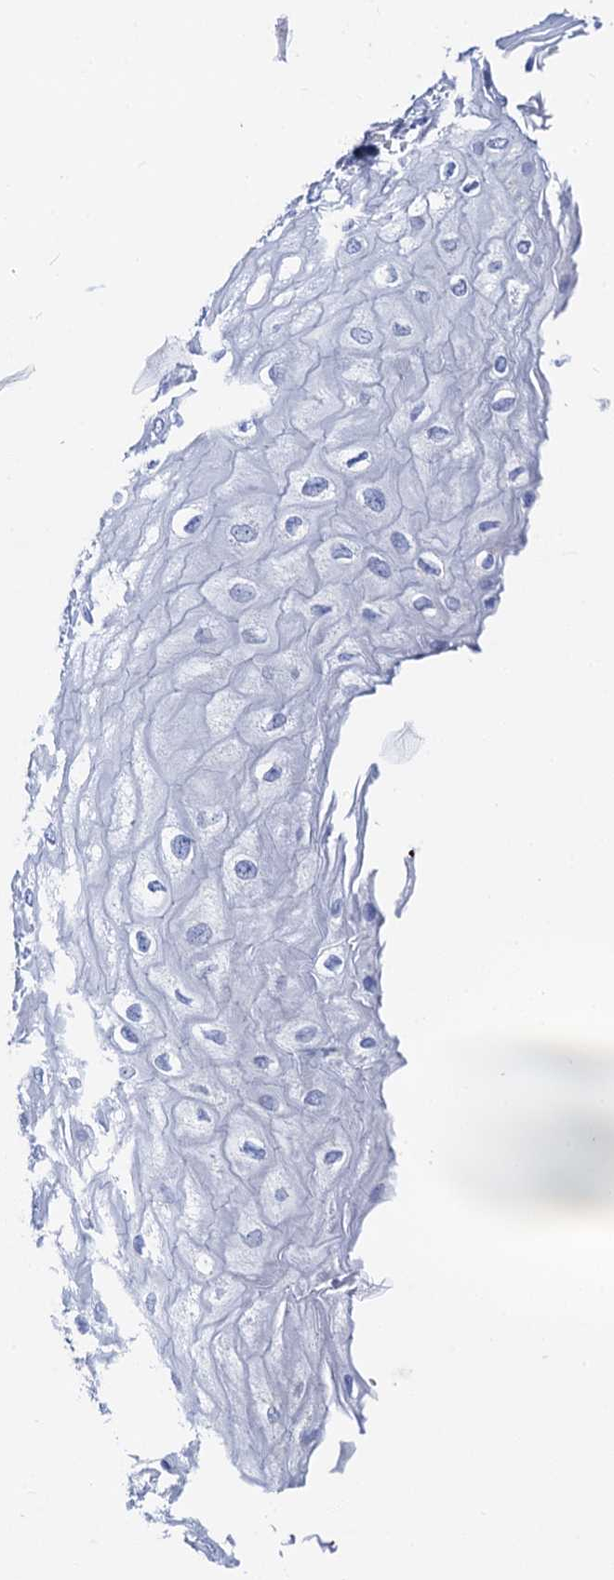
{"staining": {"intensity": "negative", "quantity": "none", "location": "none"}, "tissue": "esophagus", "cell_type": "Squamous epithelial cells", "image_type": "normal", "snomed": [{"axis": "morphology", "description": "Normal tissue, NOS"}, {"axis": "topography", "description": "Esophagus"}], "caption": "Immunohistochemistry (IHC) of benign esophagus reveals no staining in squamous epithelial cells.", "gene": "ACADSB", "patient": {"sex": "male", "age": 60}}